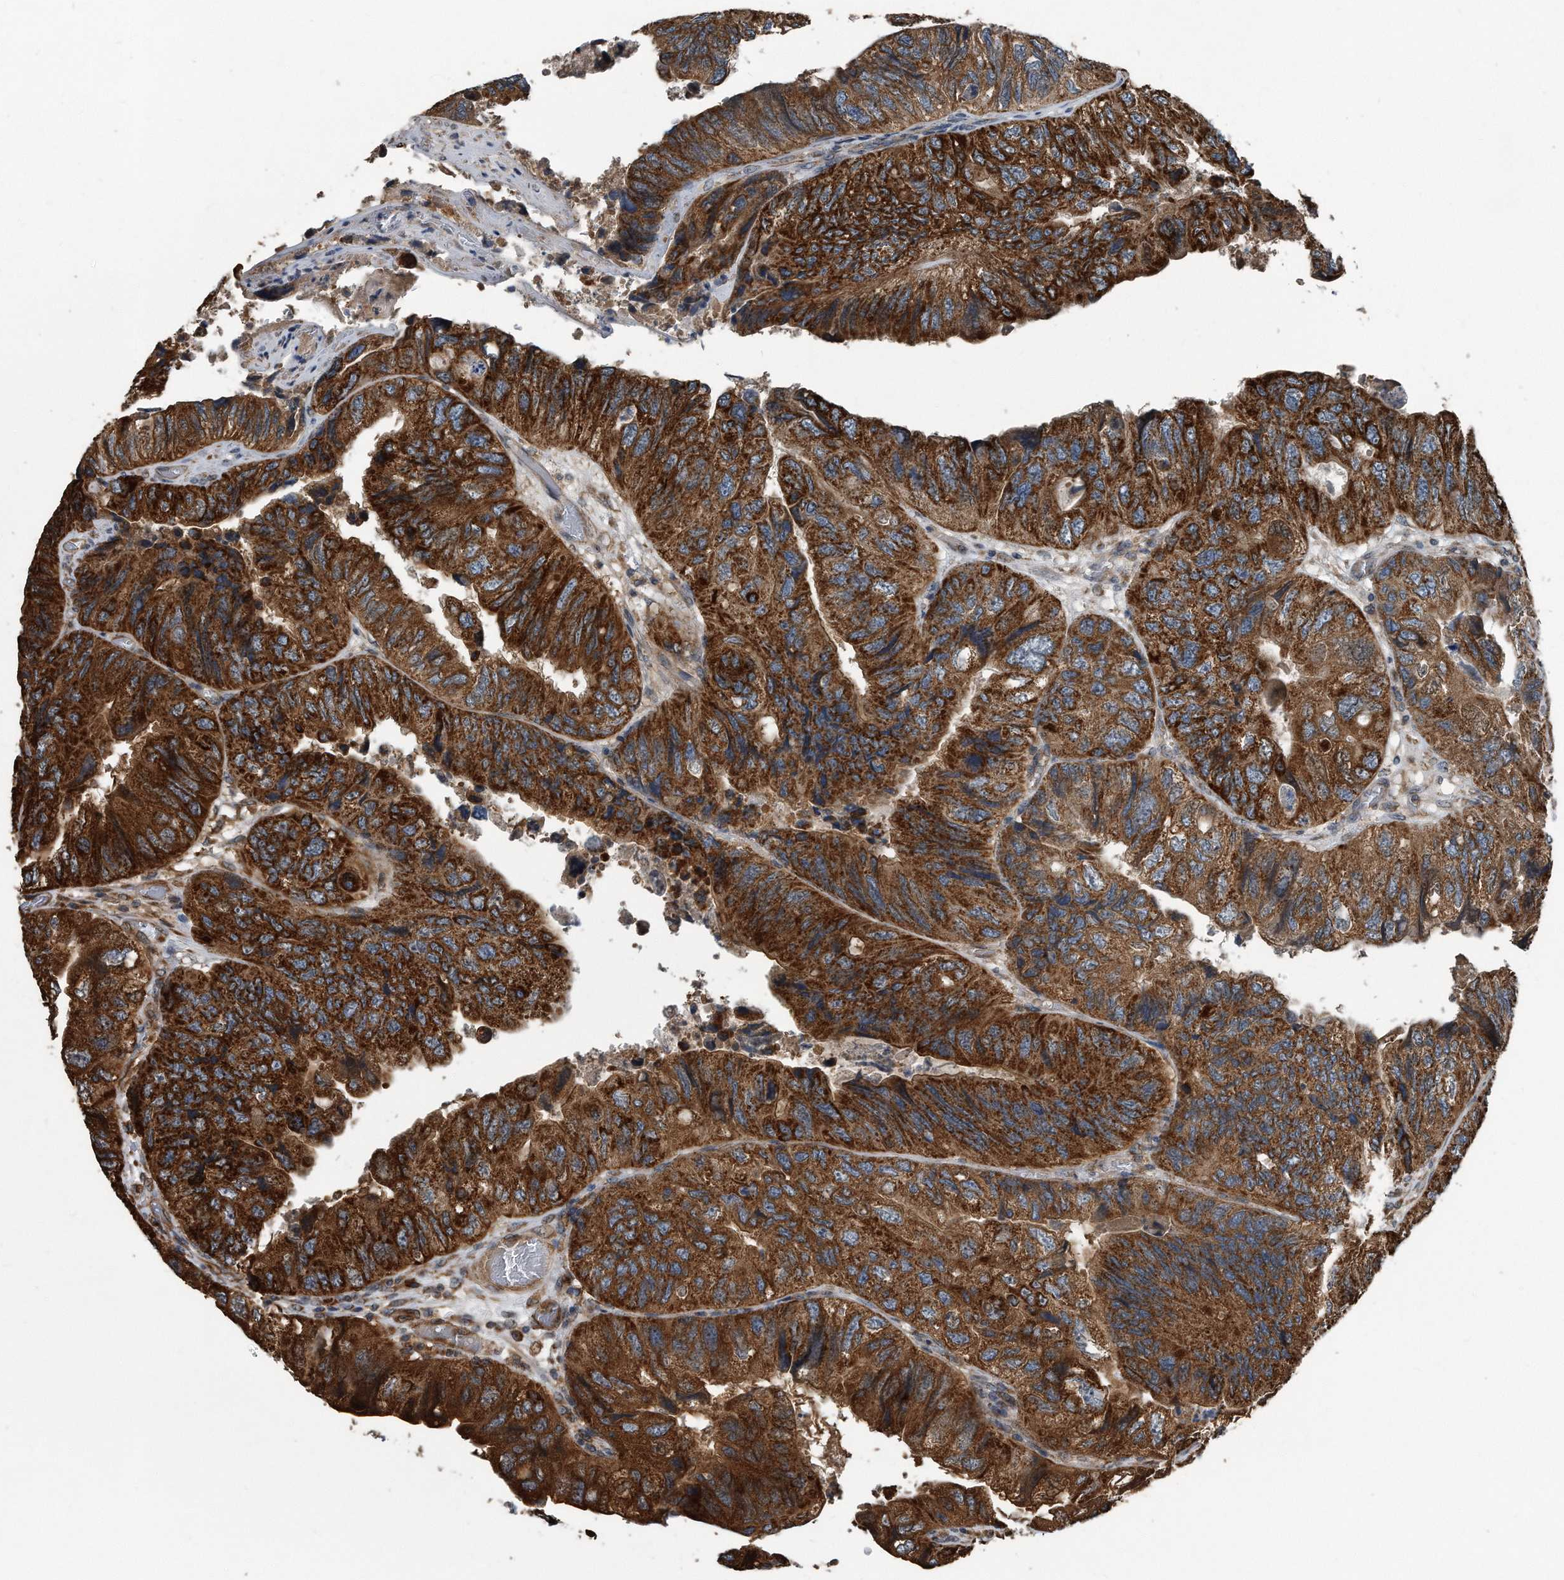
{"staining": {"intensity": "strong", "quantity": ">75%", "location": "cytoplasmic/membranous"}, "tissue": "colorectal cancer", "cell_type": "Tumor cells", "image_type": "cancer", "snomed": [{"axis": "morphology", "description": "Adenocarcinoma, NOS"}, {"axis": "topography", "description": "Rectum"}], "caption": "Colorectal adenocarcinoma was stained to show a protein in brown. There is high levels of strong cytoplasmic/membranous staining in approximately >75% of tumor cells. (Brightfield microscopy of DAB IHC at high magnification).", "gene": "FAM136A", "patient": {"sex": "male", "age": 63}}